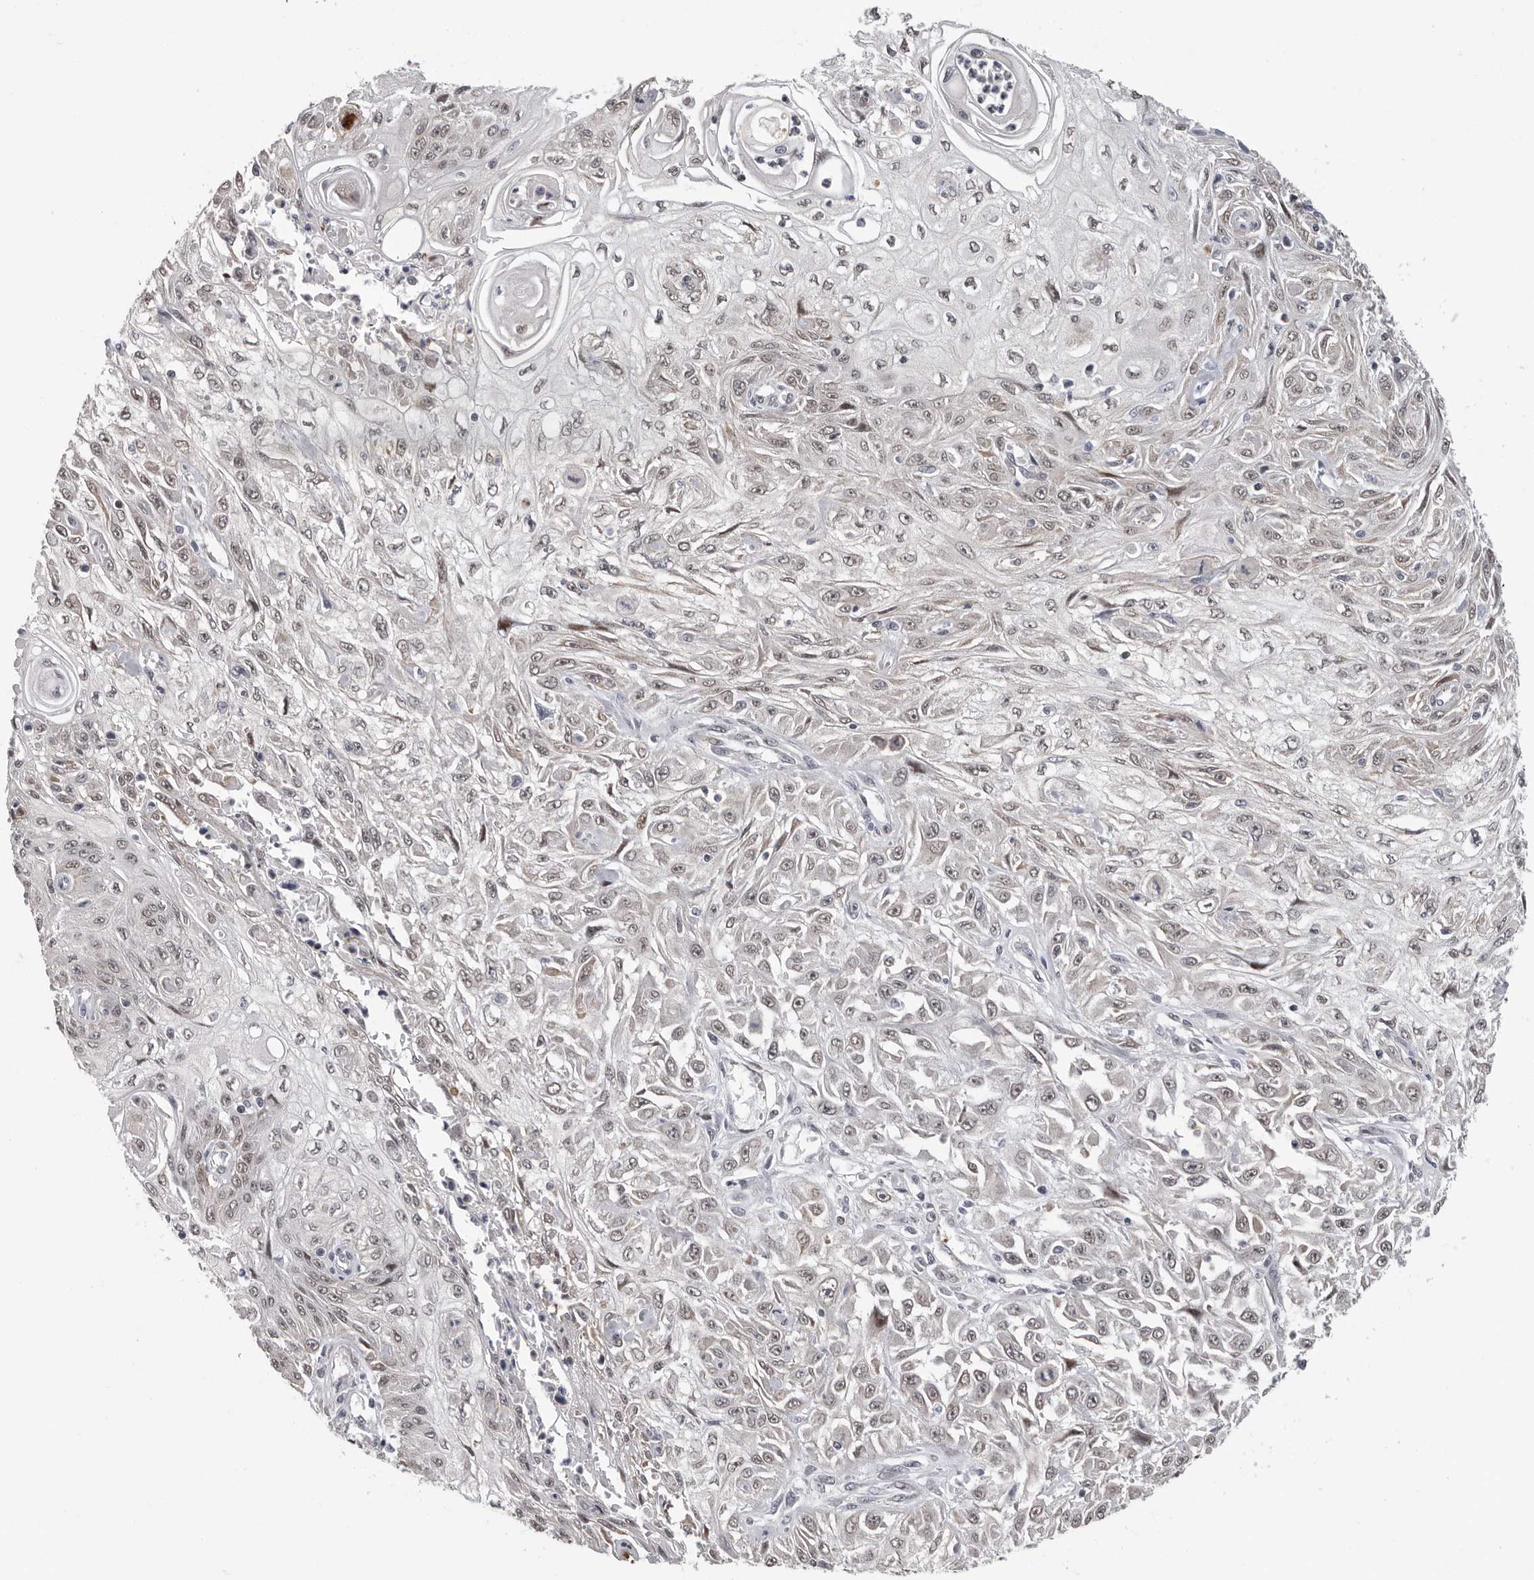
{"staining": {"intensity": "weak", "quantity": "<25%", "location": "nuclear"}, "tissue": "skin cancer", "cell_type": "Tumor cells", "image_type": "cancer", "snomed": [{"axis": "morphology", "description": "Squamous cell carcinoma, NOS"}, {"axis": "morphology", "description": "Squamous cell carcinoma, metastatic, NOS"}, {"axis": "topography", "description": "Skin"}, {"axis": "topography", "description": "Lymph node"}], "caption": "Photomicrograph shows no significant protein positivity in tumor cells of skin cancer.", "gene": "RALGPS2", "patient": {"sex": "male", "age": 75}}